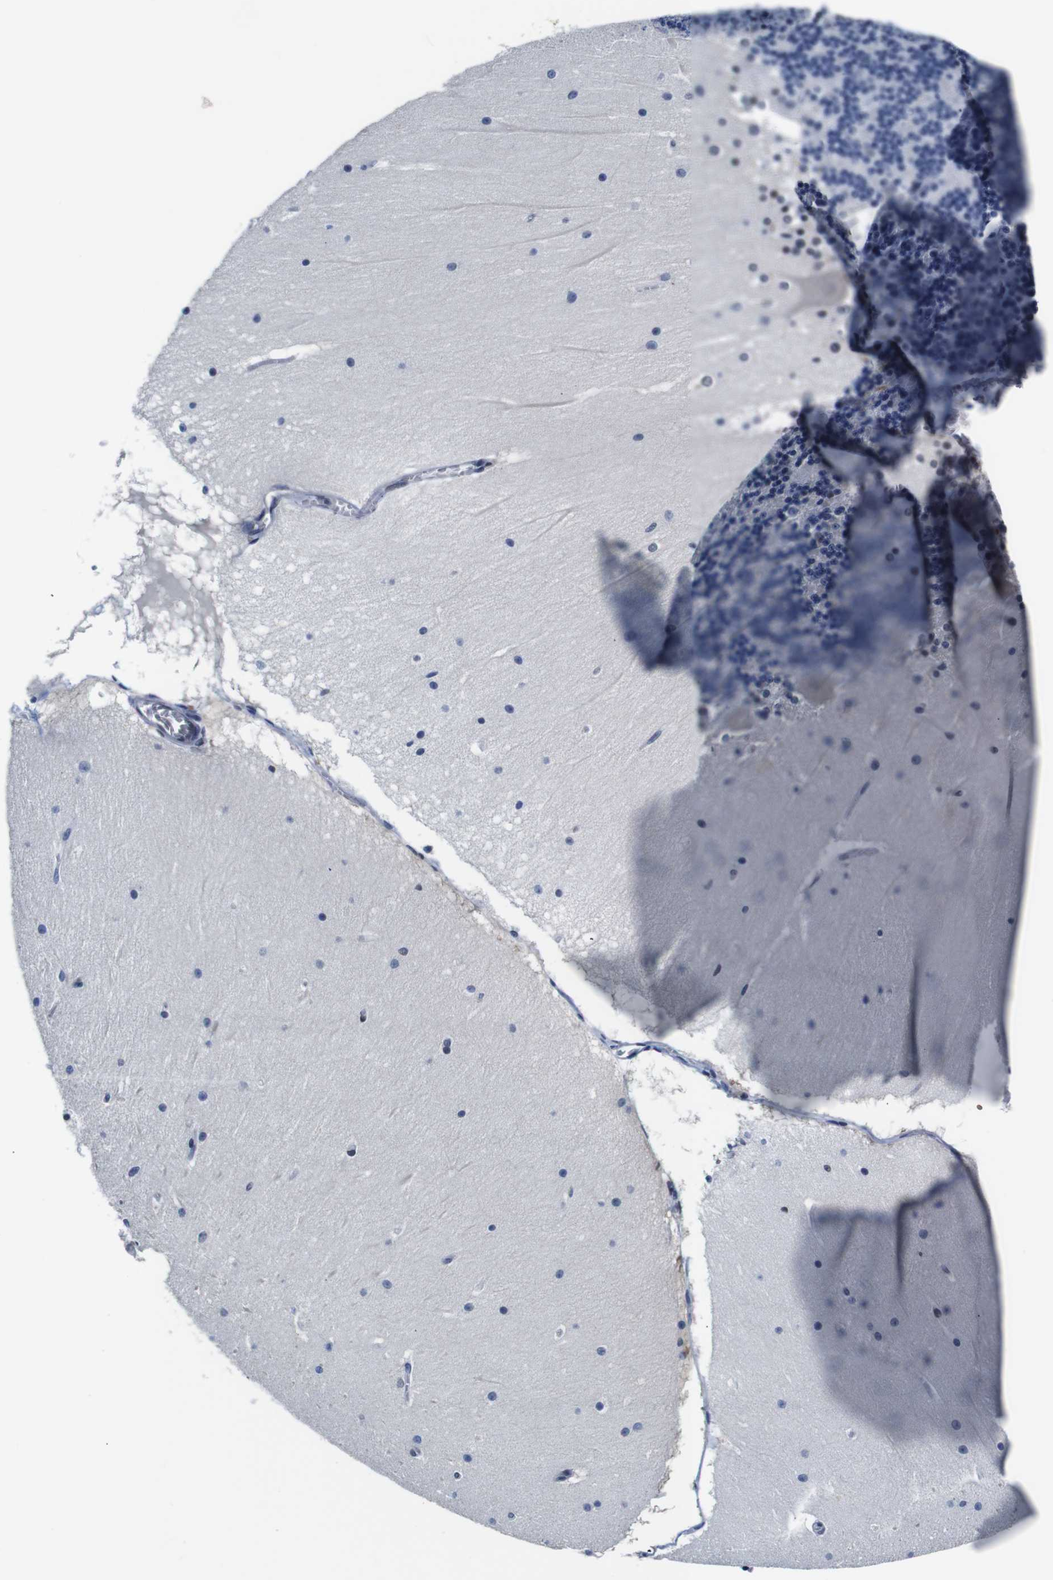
{"staining": {"intensity": "negative", "quantity": "none", "location": "none"}, "tissue": "cerebellum", "cell_type": "Cells in granular layer", "image_type": "normal", "snomed": [{"axis": "morphology", "description": "Normal tissue, NOS"}, {"axis": "topography", "description": "Cerebellum"}], "caption": "Cerebellum stained for a protein using IHC displays no positivity cells in granular layer.", "gene": "ILDR2", "patient": {"sex": "female", "age": 19}}